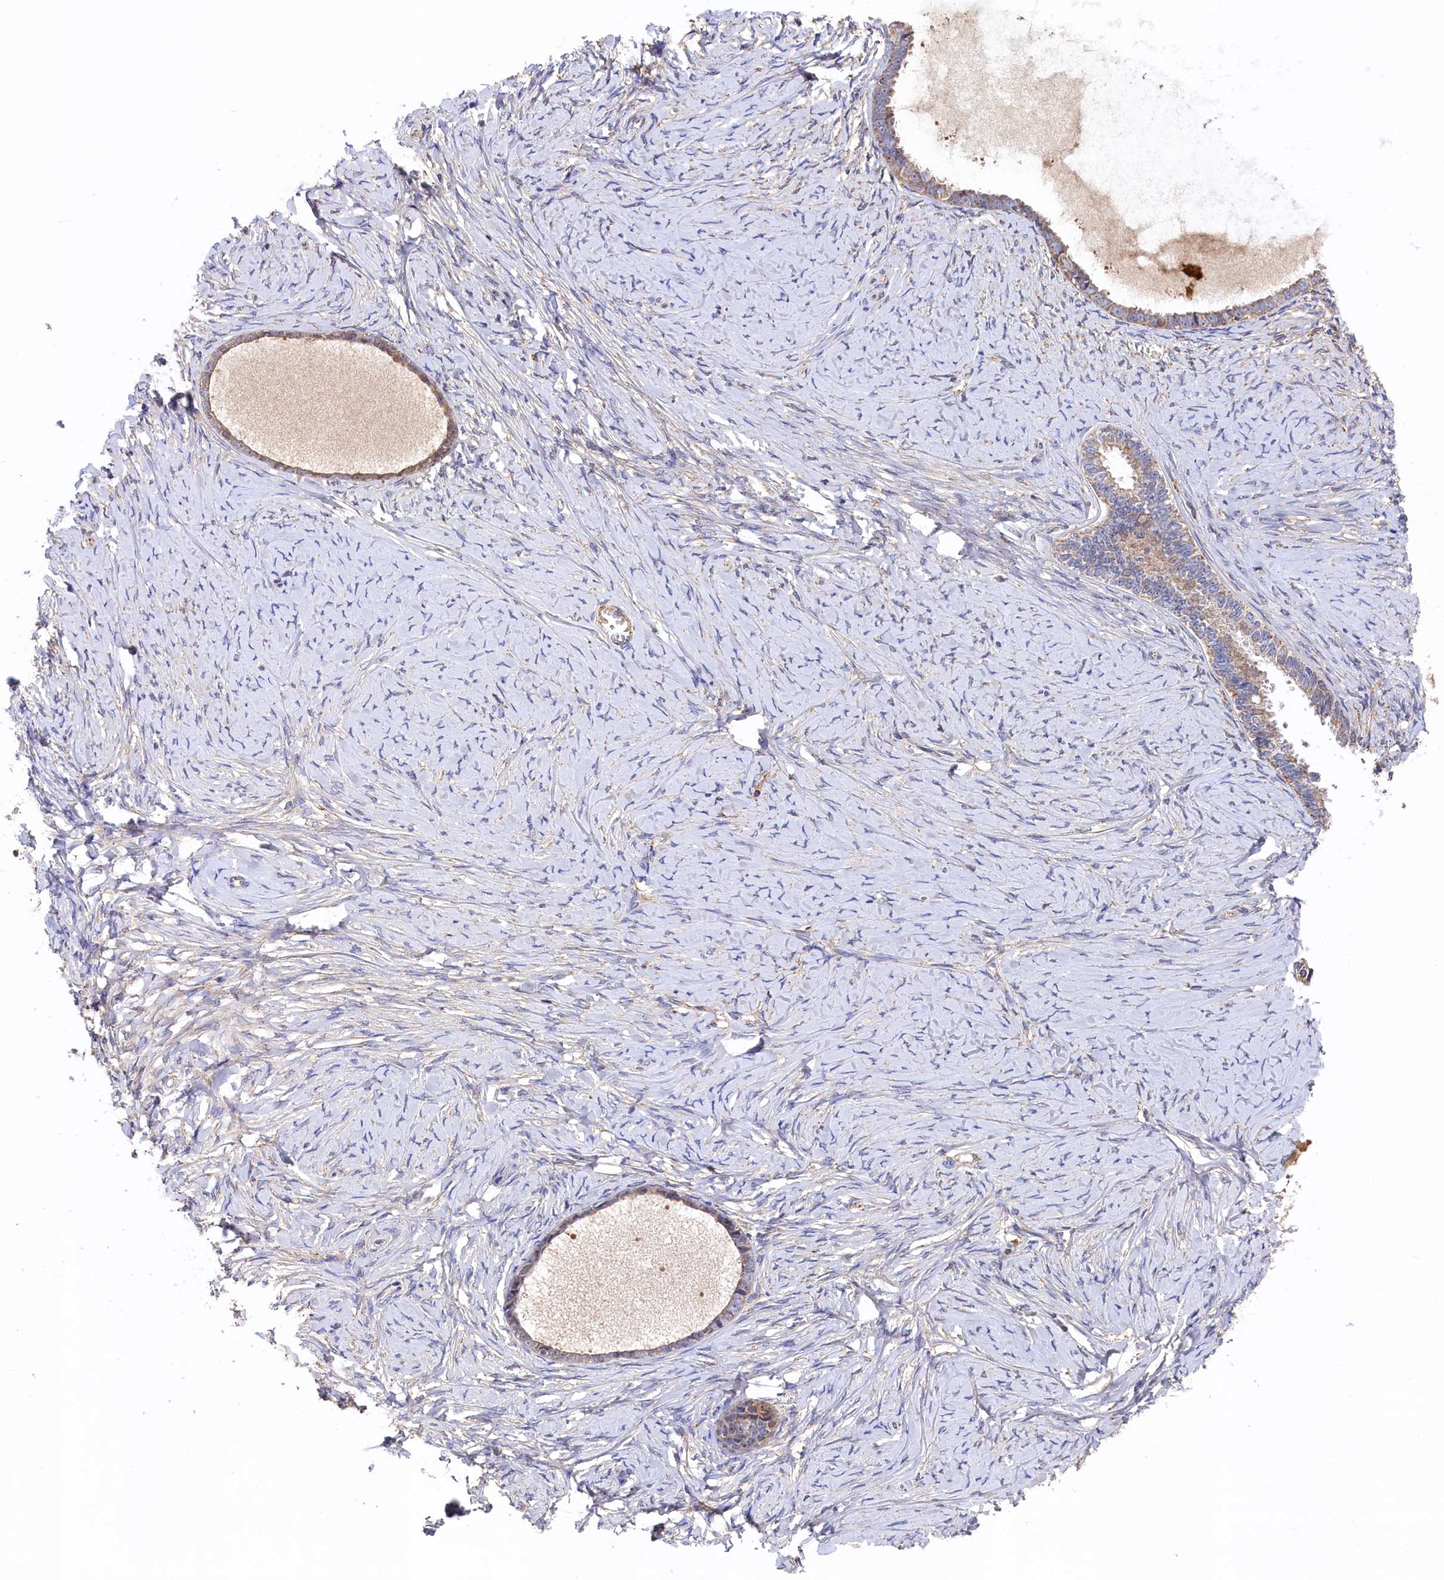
{"staining": {"intensity": "weak", "quantity": "25%-75%", "location": "cytoplasmic/membranous"}, "tissue": "ovarian cancer", "cell_type": "Tumor cells", "image_type": "cancer", "snomed": [{"axis": "morphology", "description": "Cystadenocarcinoma, serous, NOS"}, {"axis": "topography", "description": "Ovary"}], "caption": "Protein expression analysis of human ovarian serous cystadenocarcinoma reveals weak cytoplasmic/membranous expression in about 25%-75% of tumor cells.", "gene": "SEC31B", "patient": {"sex": "female", "age": 79}}